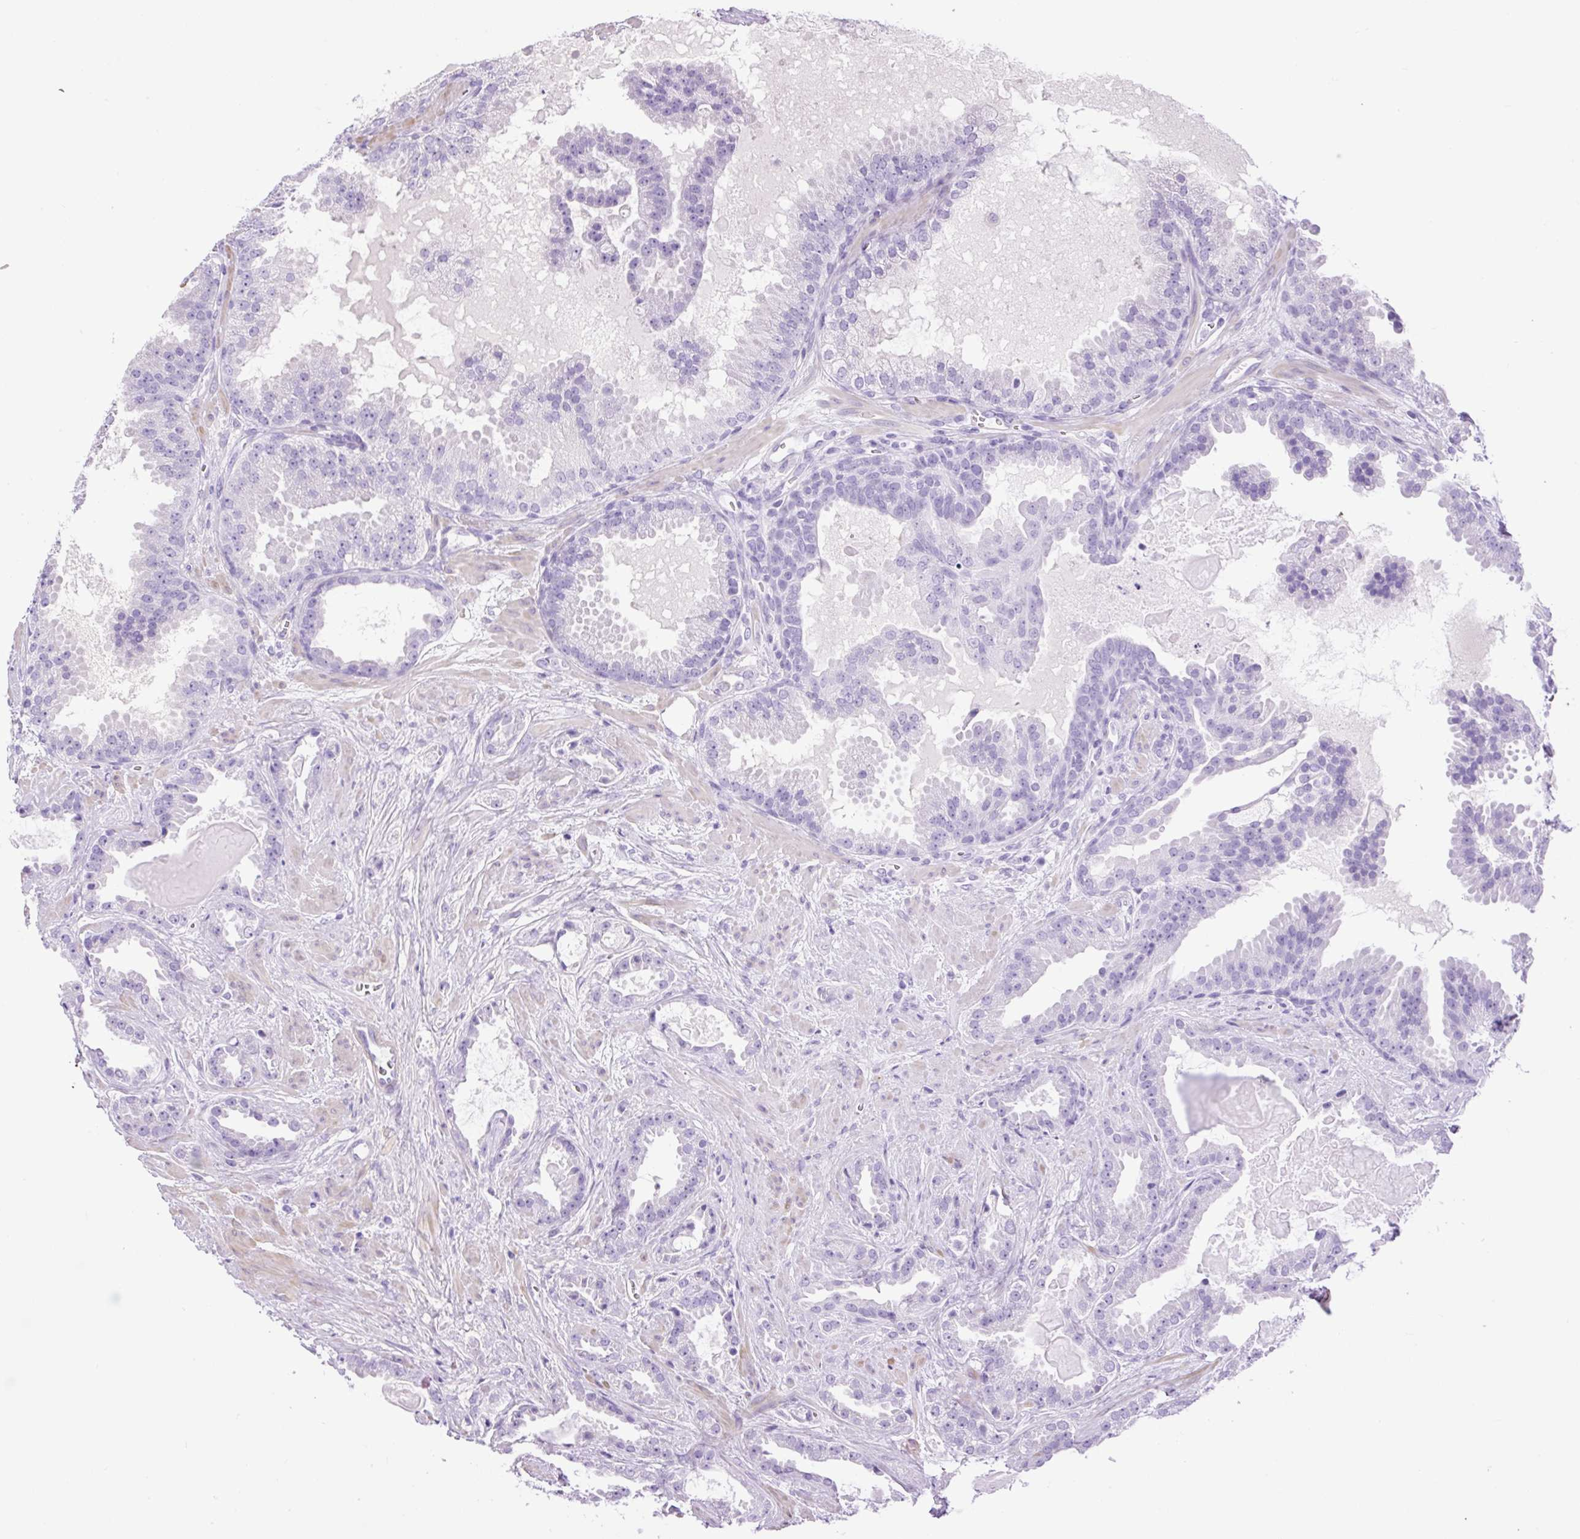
{"staining": {"intensity": "negative", "quantity": "none", "location": "none"}, "tissue": "prostate cancer", "cell_type": "Tumor cells", "image_type": "cancer", "snomed": [{"axis": "morphology", "description": "Adenocarcinoma, Low grade"}, {"axis": "topography", "description": "Prostate"}], "caption": "Immunohistochemistry histopathology image of neoplastic tissue: prostate cancer stained with DAB displays no significant protein expression in tumor cells.", "gene": "VWA7", "patient": {"sex": "male", "age": 62}}